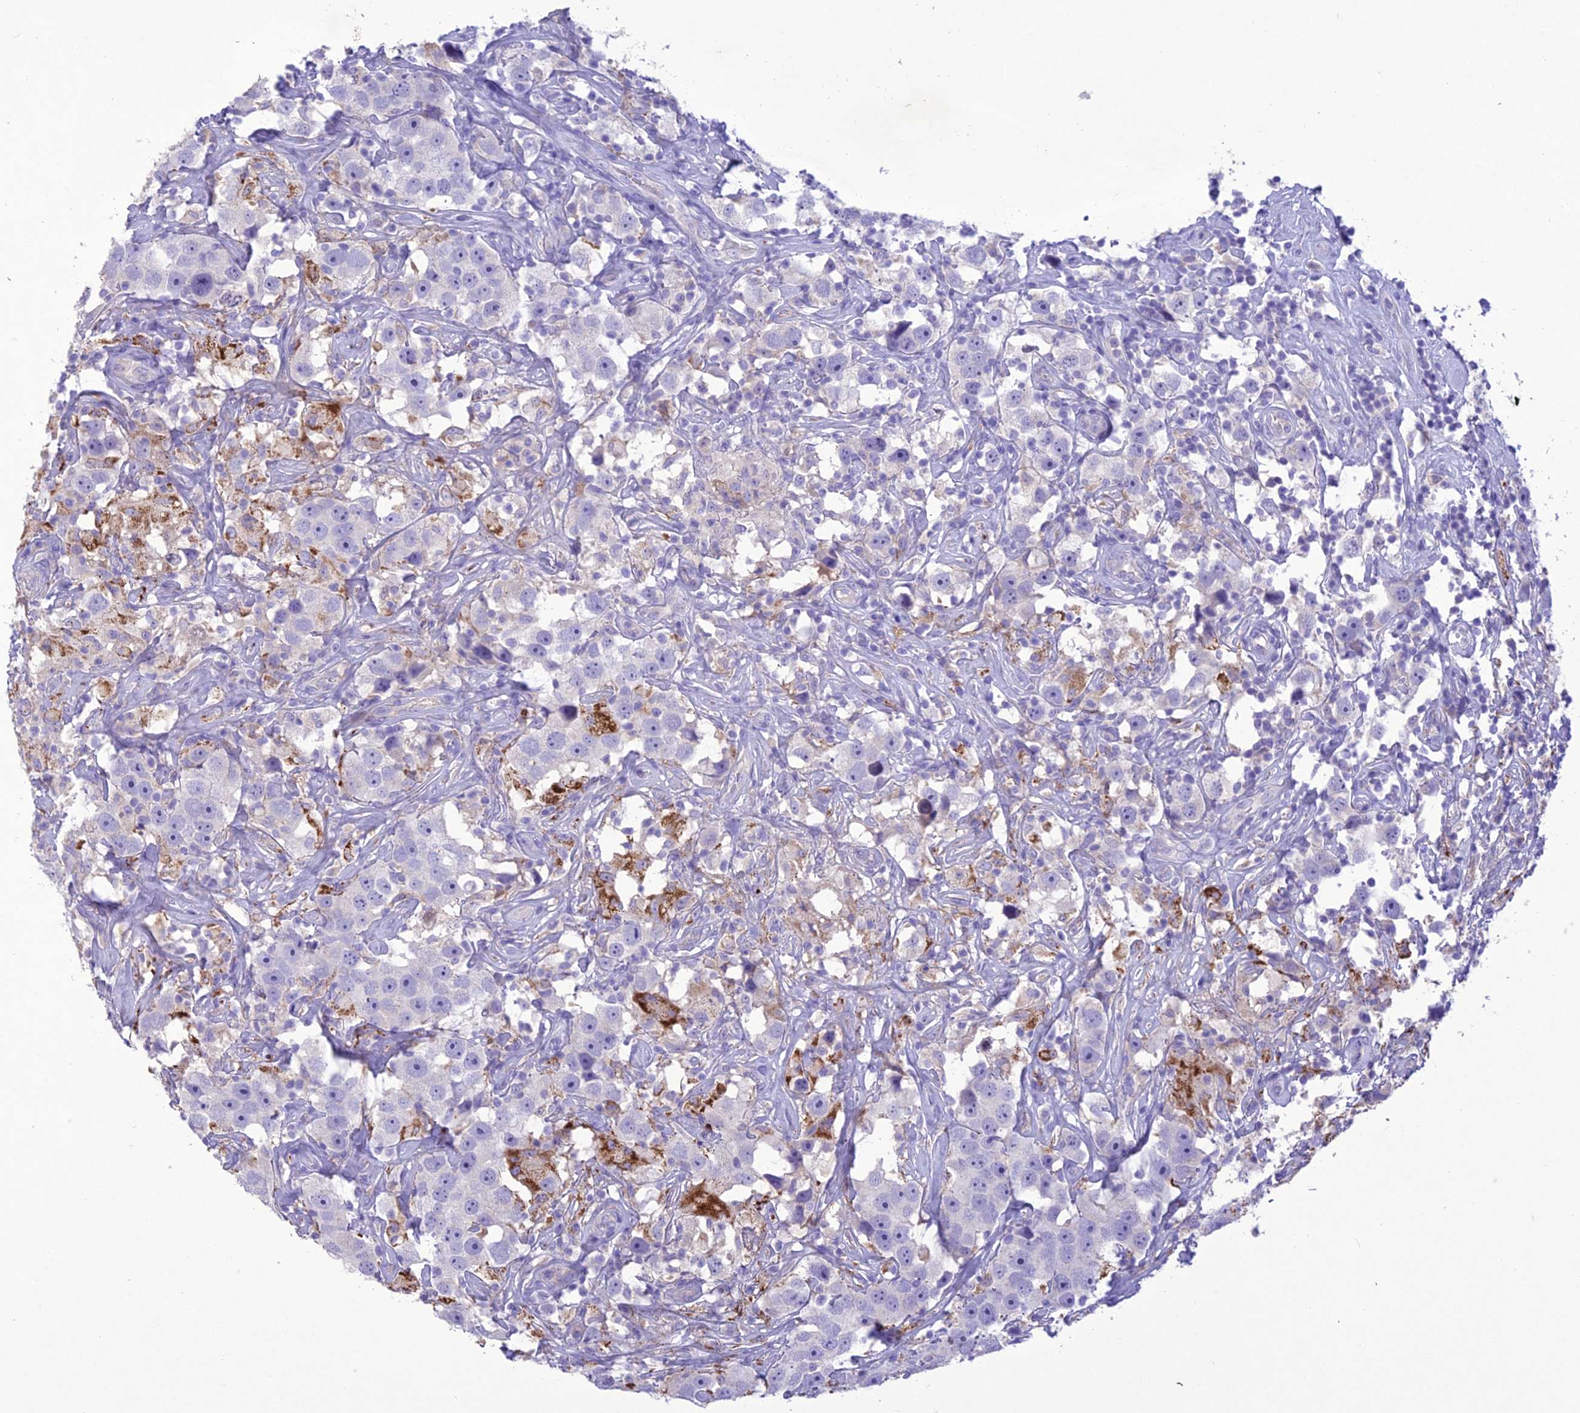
{"staining": {"intensity": "negative", "quantity": "none", "location": "none"}, "tissue": "testis cancer", "cell_type": "Tumor cells", "image_type": "cancer", "snomed": [{"axis": "morphology", "description": "Seminoma, NOS"}, {"axis": "topography", "description": "Testis"}], "caption": "This photomicrograph is of testis cancer stained with immunohistochemistry to label a protein in brown with the nuclei are counter-stained blue. There is no expression in tumor cells.", "gene": "SLC13A5", "patient": {"sex": "male", "age": 49}}